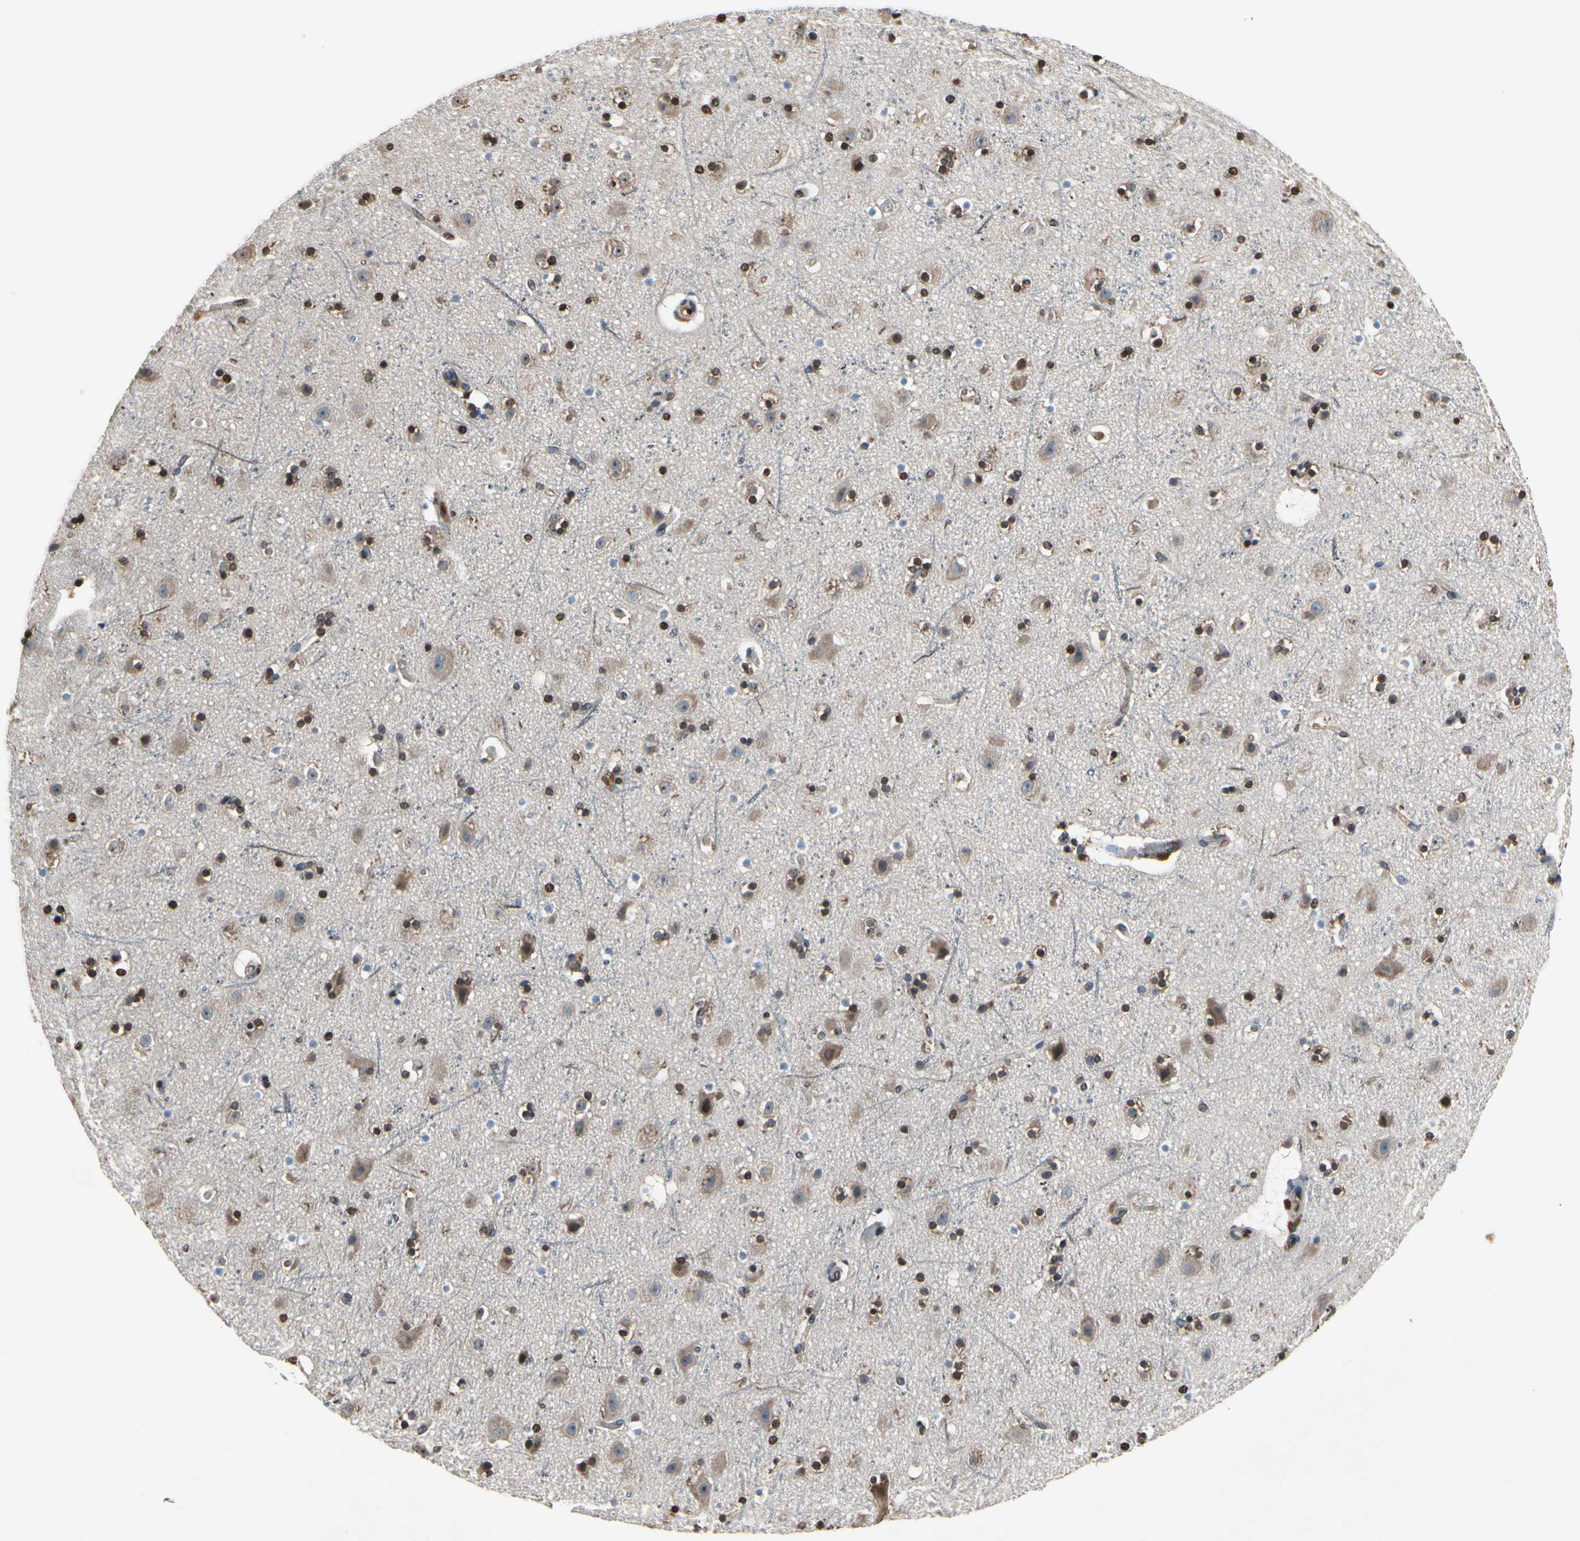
{"staining": {"intensity": "moderate", "quantity": "25%-75%", "location": "nuclear"}, "tissue": "cerebral cortex", "cell_type": "Endothelial cells", "image_type": "normal", "snomed": [{"axis": "morphology", "description": "Normal tissue, NOS"}, {"axis": "topography", "description": "Cerebral cortex"}], "caption": "DAB (3,3'-diaminobenzidine) immunohistochemical staining of normal human cerebral cortex demonstrates moderate nuclear protein positivity in about 25%-75% of endothelial cells. (DAB IHC, brown staining for protein, blue staining for nuclei).", "gene": "HIPK2", "patient": {"sex": "male", "age": 45}}